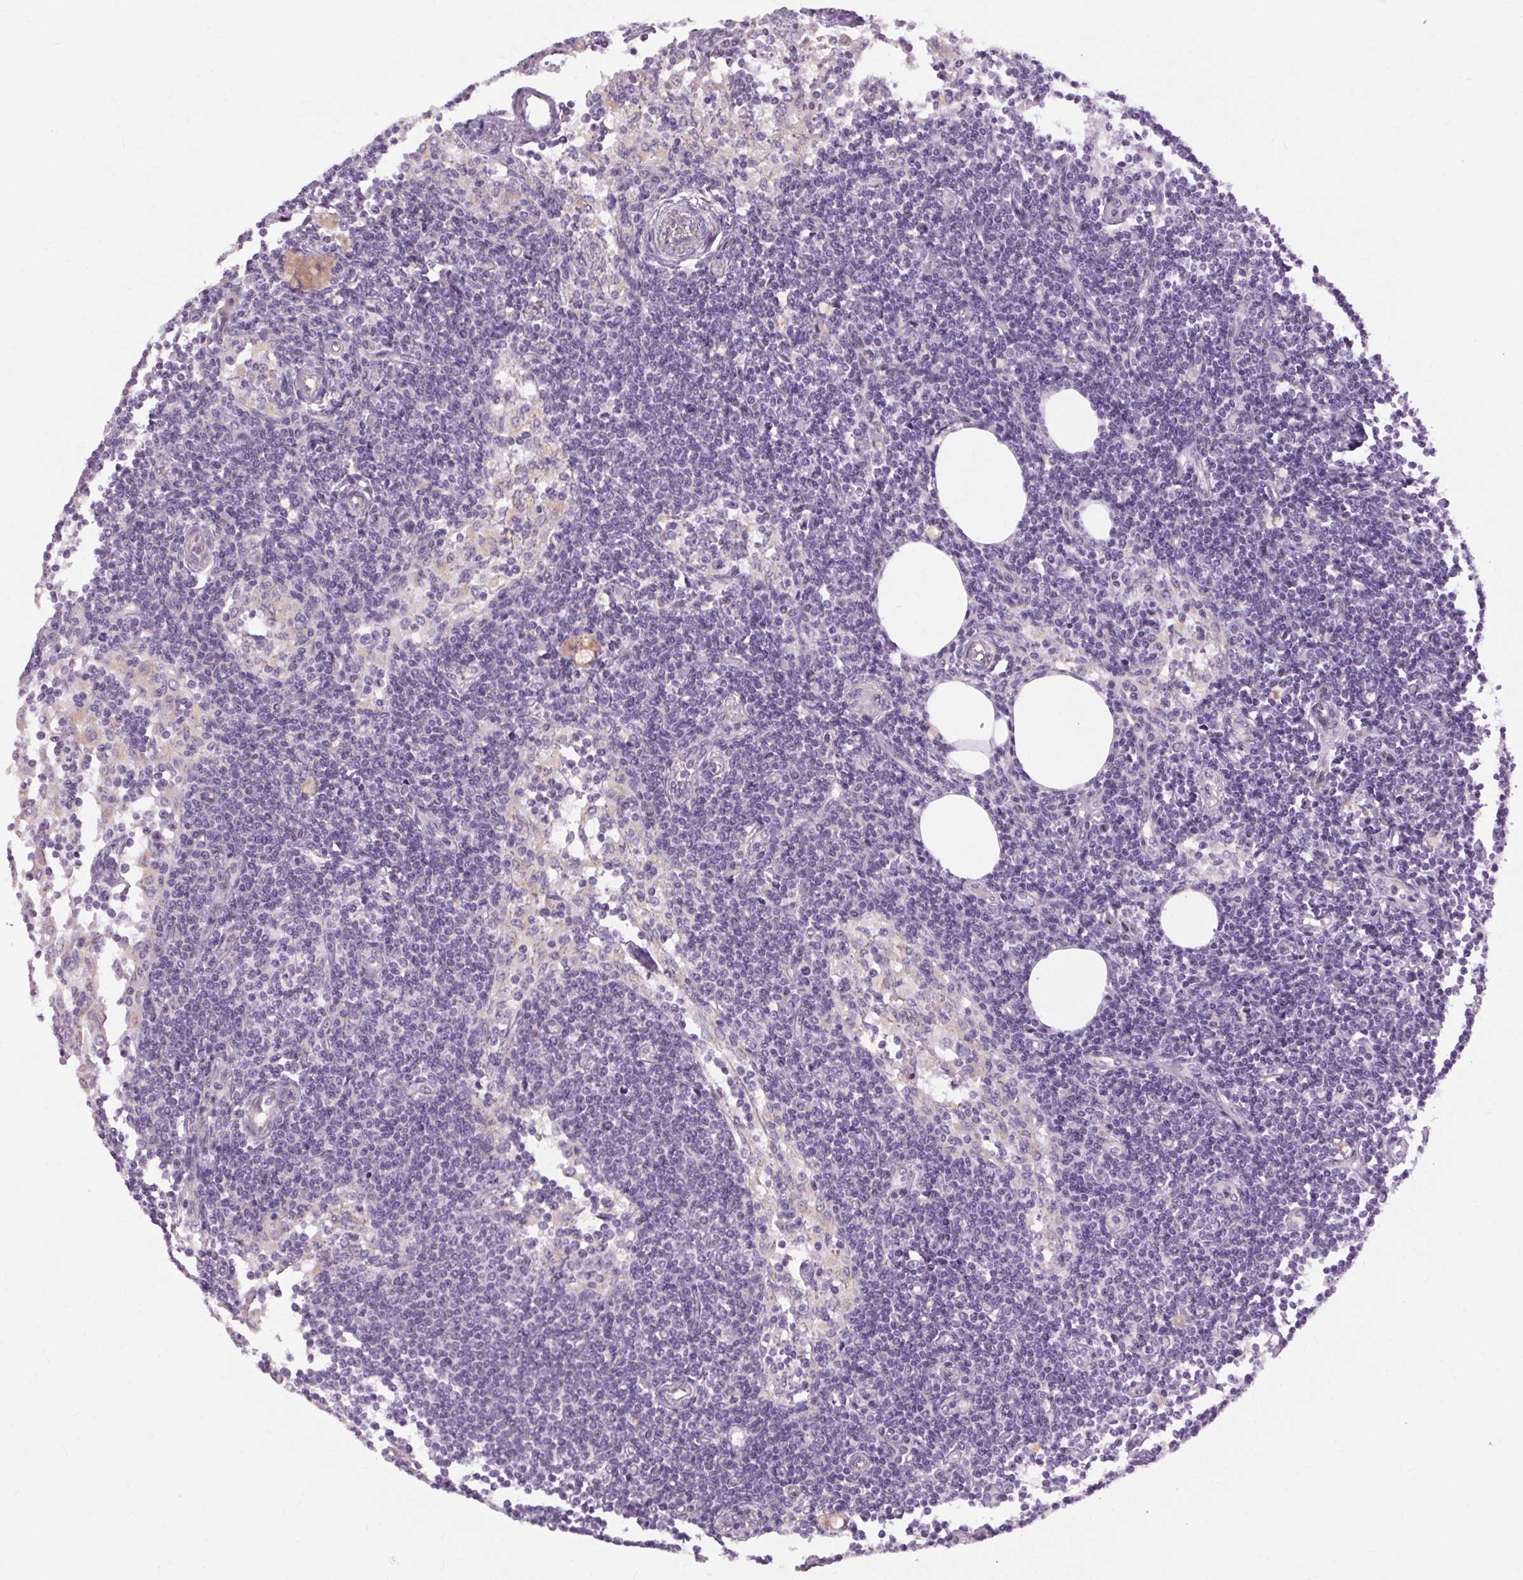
{"staining": {"intensity": "moderate", "quantity": "<25%", "location": "cytoplasmic/membranous"}, "tissue": "lymph node", "cell_type": "Germinal center cells", "image_type": "normal", "snomed": [{"axis": "morphology", "description": "Normal tissue, NOS"}, {"axis": "topography", "description": "Lymph node"}], "caption": "Moderate cytoplasmic/membranous staining is appreciated in approximately <25% of germinal center cells in benign lymph node.", "gene": "TM6SF1", "patient": {"sex": "female", "age": 69}}